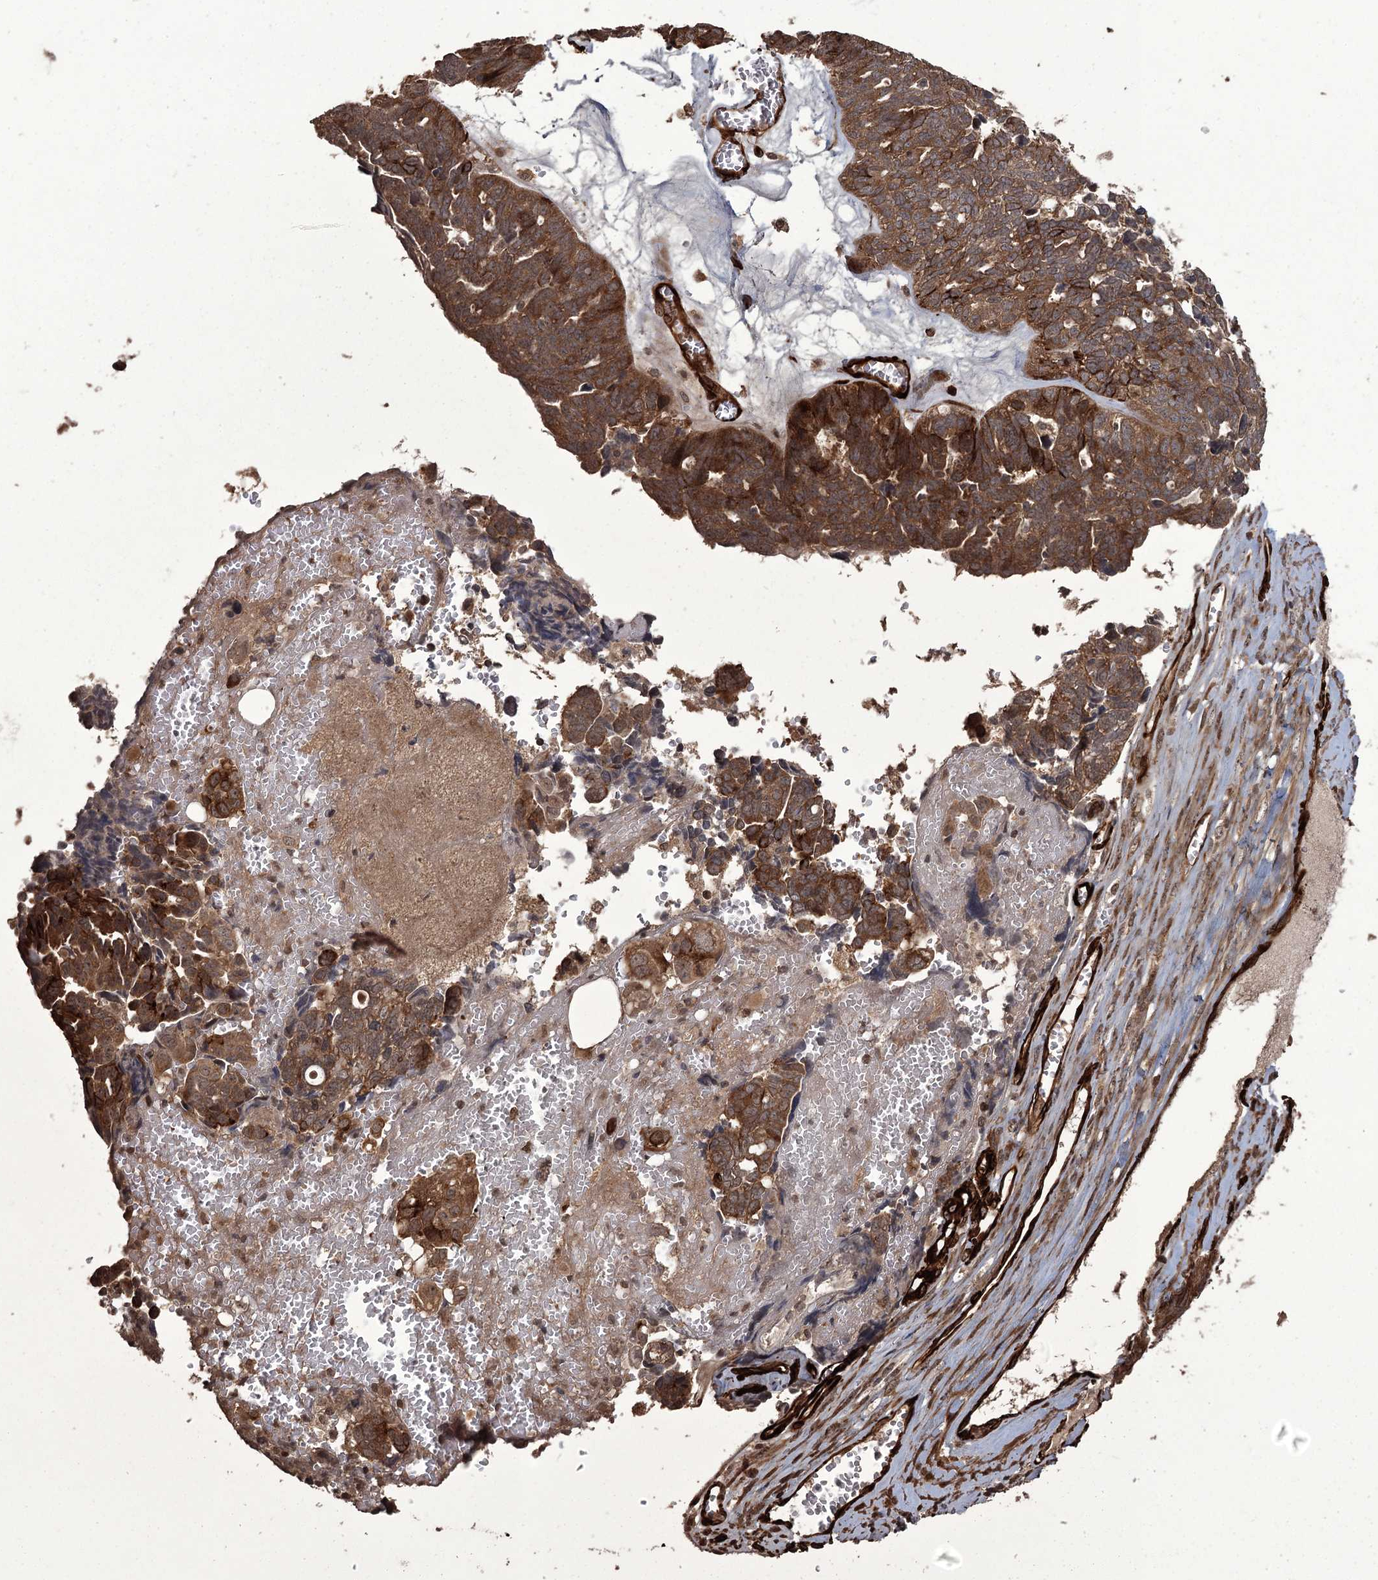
{"staining": {"intensity": "strong", "quantity": ">75%", "location": "cytoplasmic/membranous"}, "tissue": "ovarian cancer", "cell_type": "Tumor cells", "image_type": "cancer", "snomed": [{"axis": "morphology", "description": "Cystadenocarcinoma, serous, NOS"}, {"axis": "topography", "description": "Ovary"}], "caption": "The photomicrograph exhibits staining of ovarian serous cystadenocarcinoma, revealing strong cytoplasmic/membranous protein expression (brown color) within tumor cells.", "gene": "RPAP3", "patient": {"sex": "female", "age": 79}}